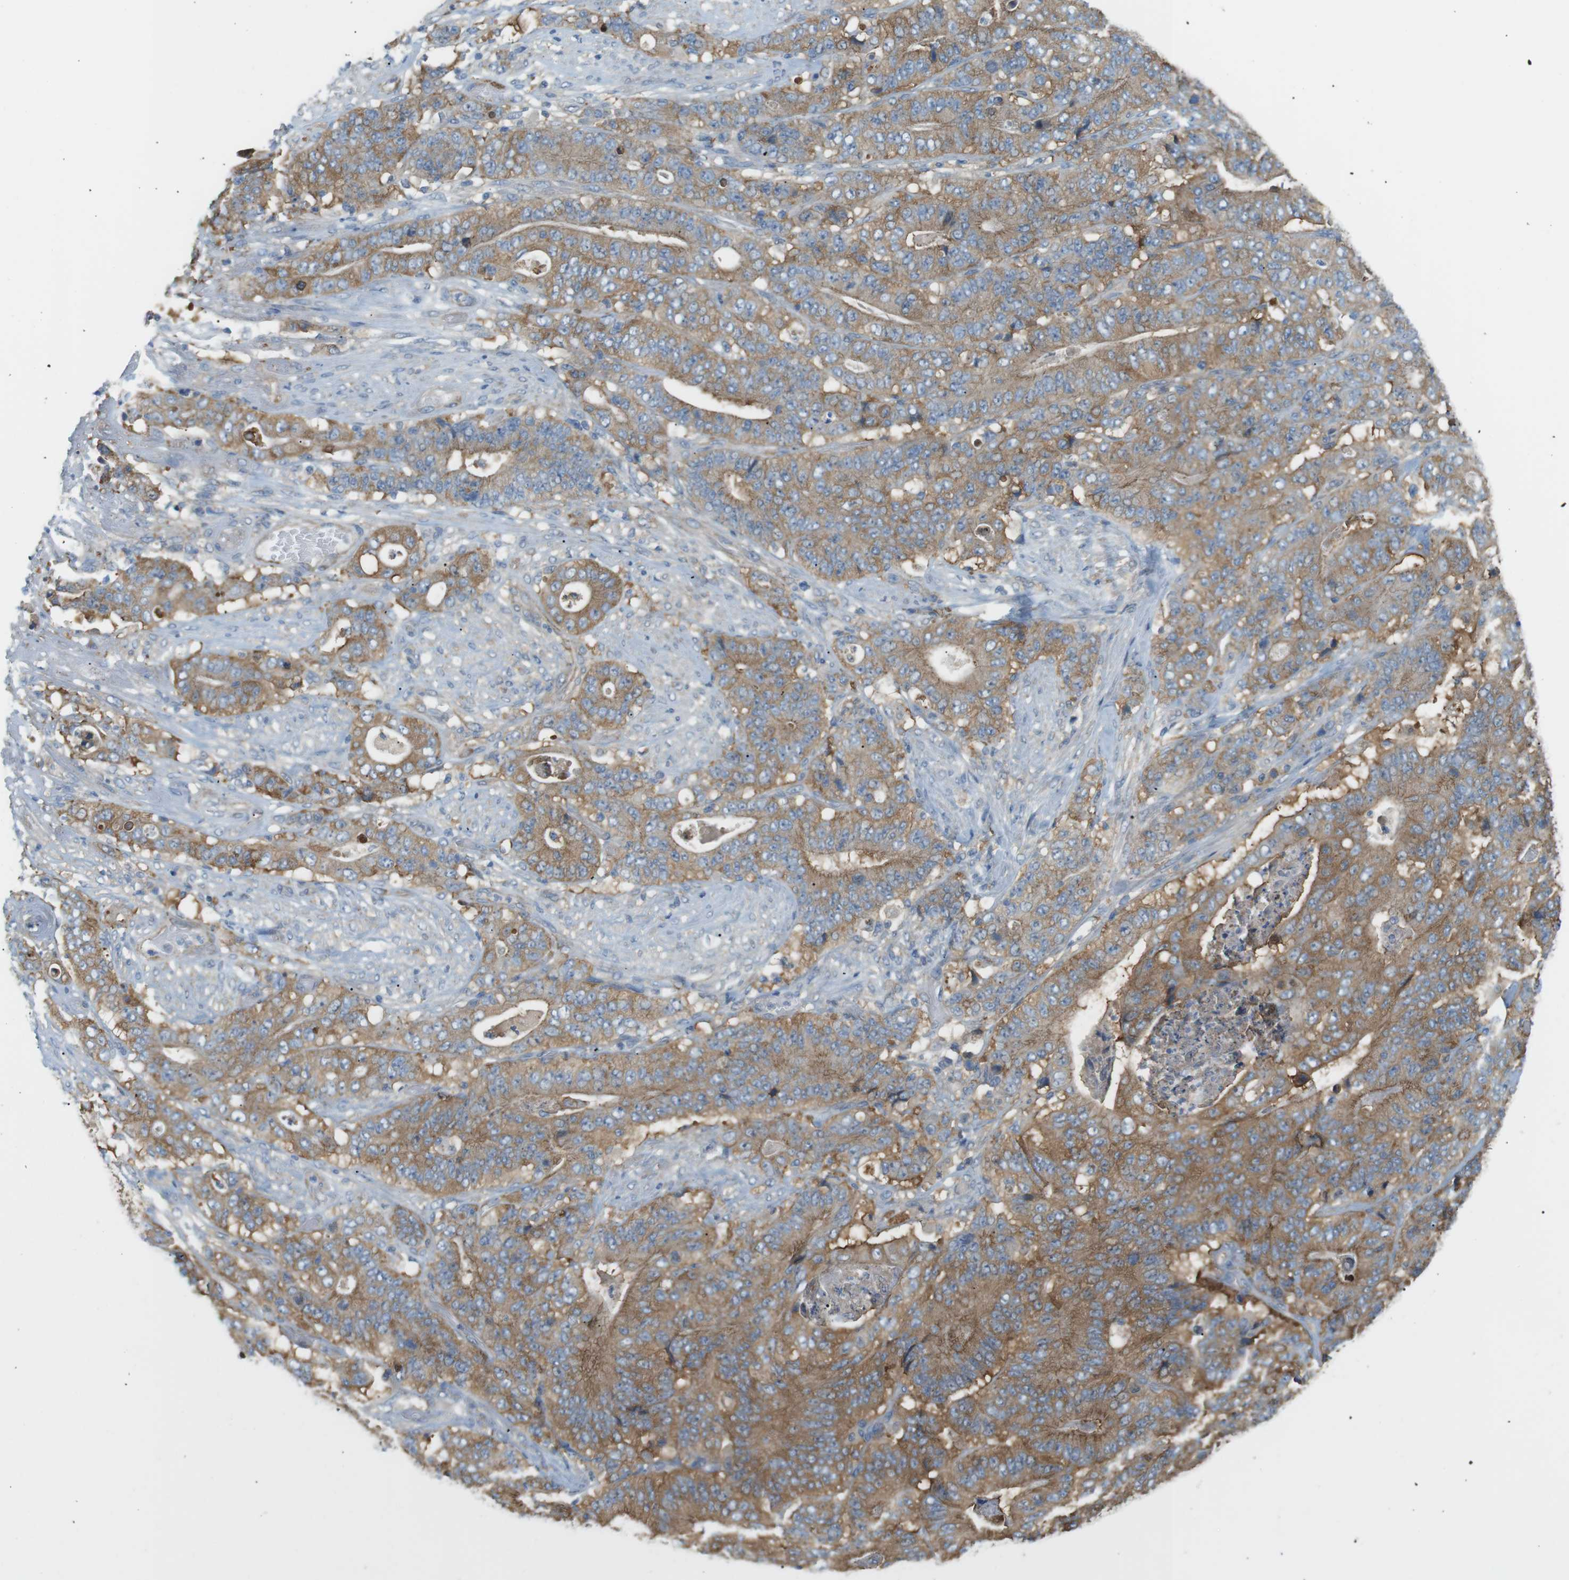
{"staining": {"intensity": "moderate", "quantity": ">75%", "location": "cytoplasmic/membranous"}, "tissue": "stomach cancer", "cell_type": "Tumor cells", "image_type": "cancer", "snomed": [{"axis": "morphology", "description": "Adenocarcinoma, NOS"}, {"axis": "topography", "description": "Stomach"}], "caption": "Brown immunohistochemical staining in human stomach cancer reveals moderate cytoplasmic/membranous staining in approximately >75% of tumor cells.", "gene": "PEPD", "patient": {"sex": "female", "age": 73}}